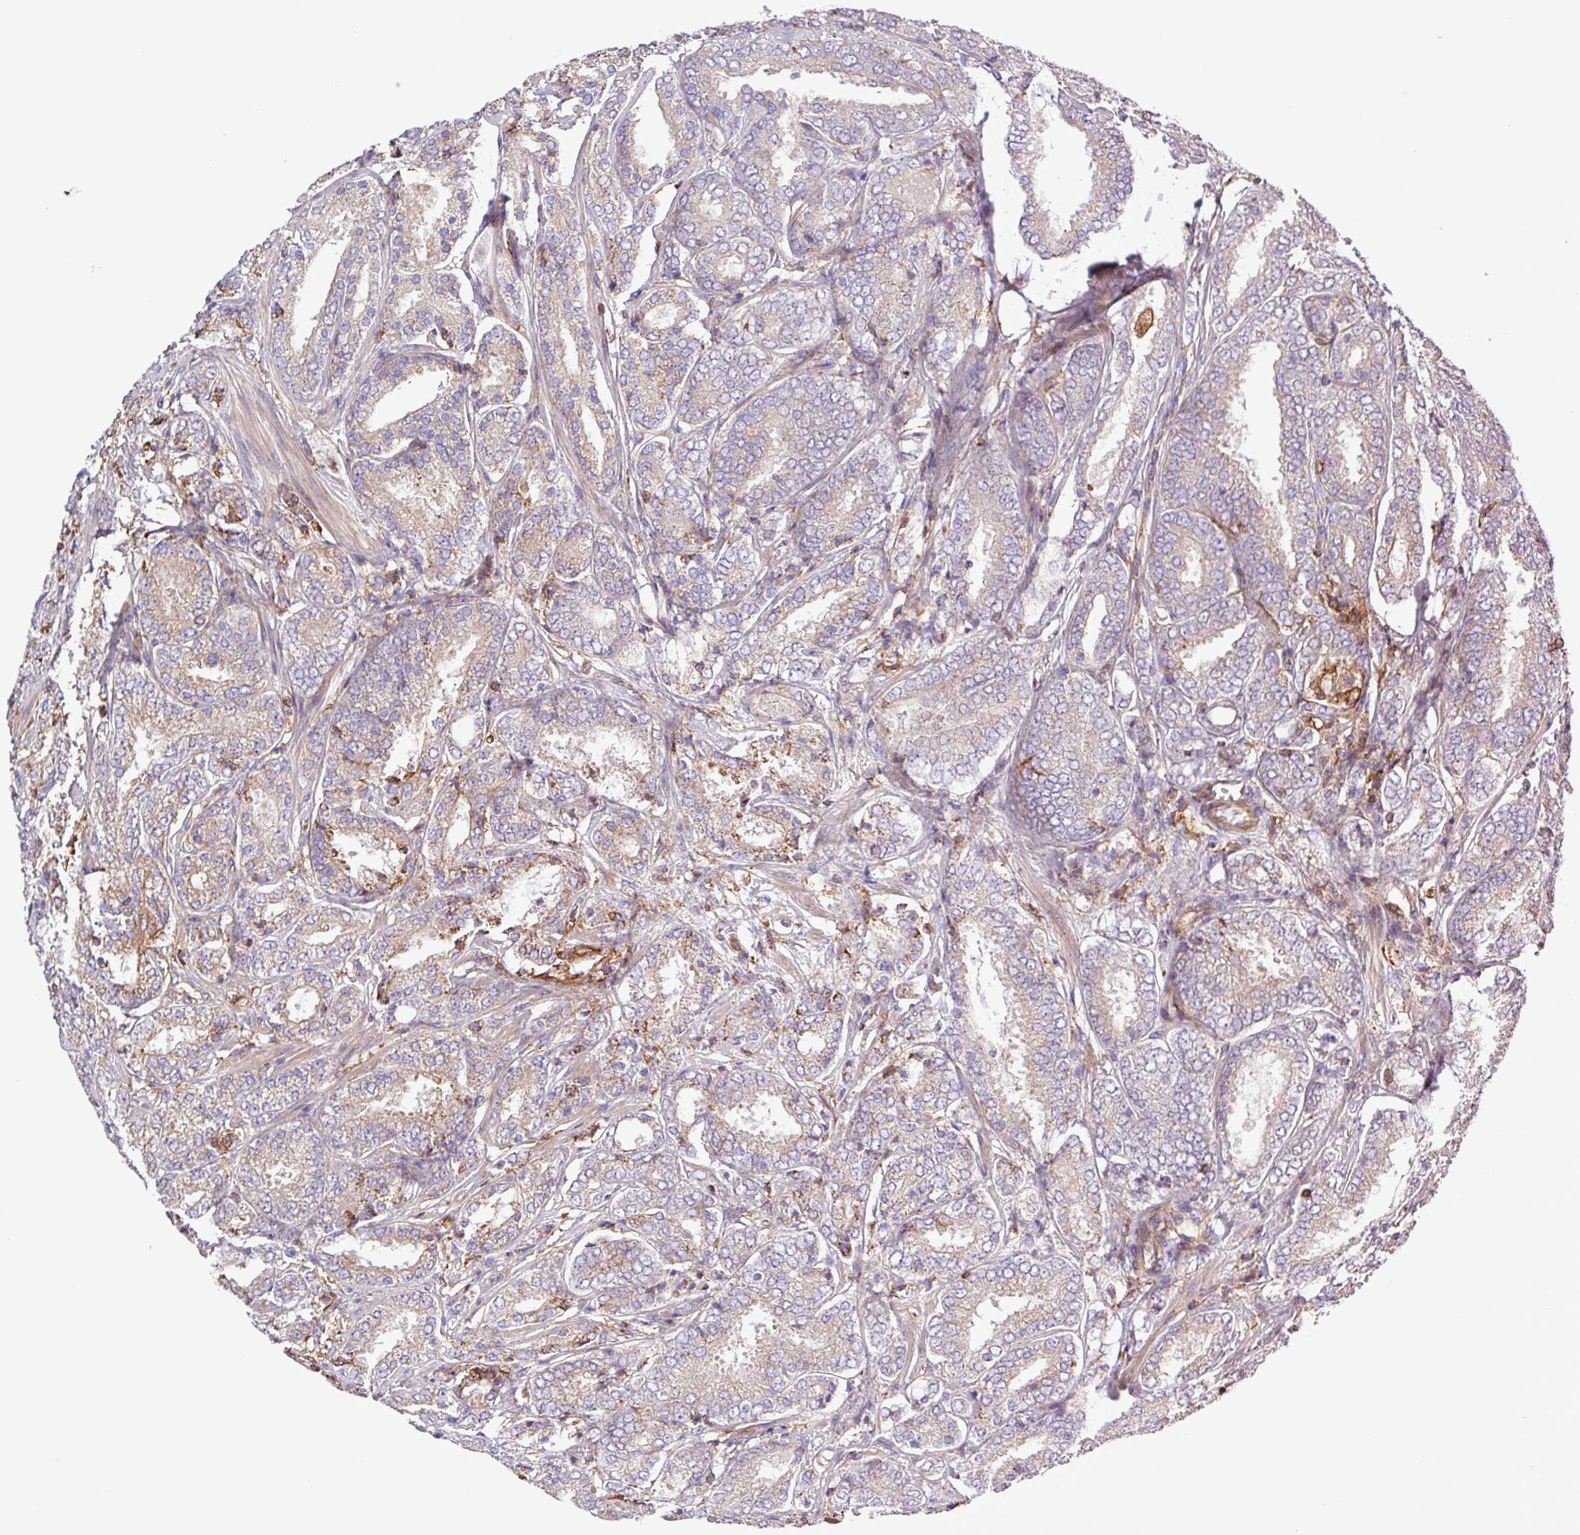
{"staining": {"intensity": "weak", "quantity": "25%-75%", "location": "cytoplasmic/membranous"}, "tissue": "prostate cancer", "cell_type": "Tumor cells", "image_type": "cancer", "snomed": [{"axis": "morphology", "description": "Adenocarcinoma, High grade"}, {"axis": "topography", "description": "Prostate"}], "caption": "This micrograph exhibits immunohistochemistry staining of adenocarcinoma (high-grade) (prostate), with low weak cytoplasmic/membranous positivity in about 25%-75% of tumor cells.", "gene": "ACTR3", "patient": {"sex": "male", "age": 63}}